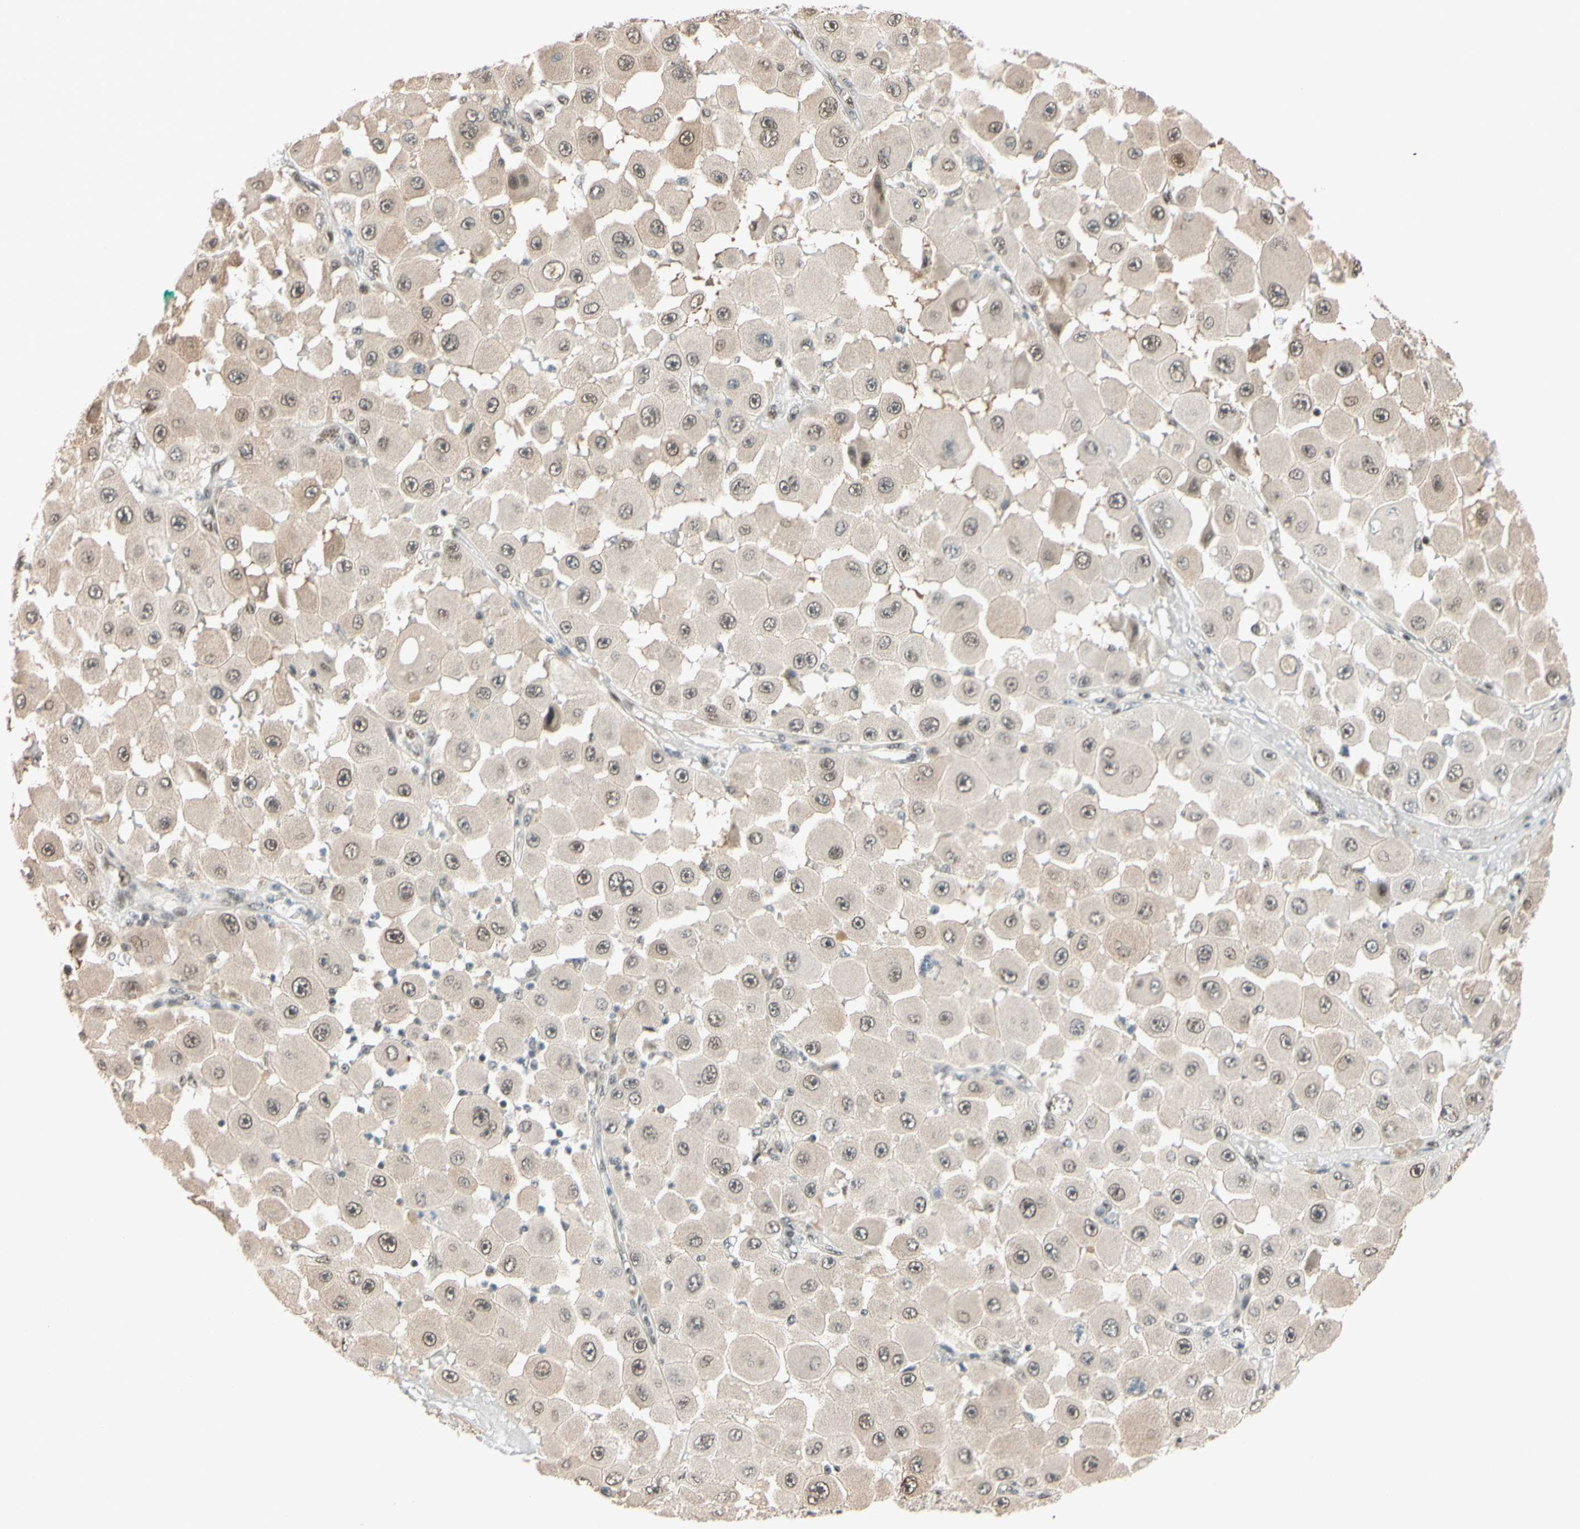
{"staining": {"intensity": "weak", "quantity": ">75%", "location": "nuclear"}, "tissue": "melanoma", "cell_type": "Tumor cells", "image_type": "cancer", "snomed": [{"axis": "morphology", "description": "Malignant melanoma, NOS"}, {"axis": "topography", "description": "Skin"}], "caption": "Weak nuclear expression for a protein is appreciated in about >75% of tumor cells of malignant melanoma using IHC.", "gene": "TAF4", "patient": {"sex": "female", "age": 81}}